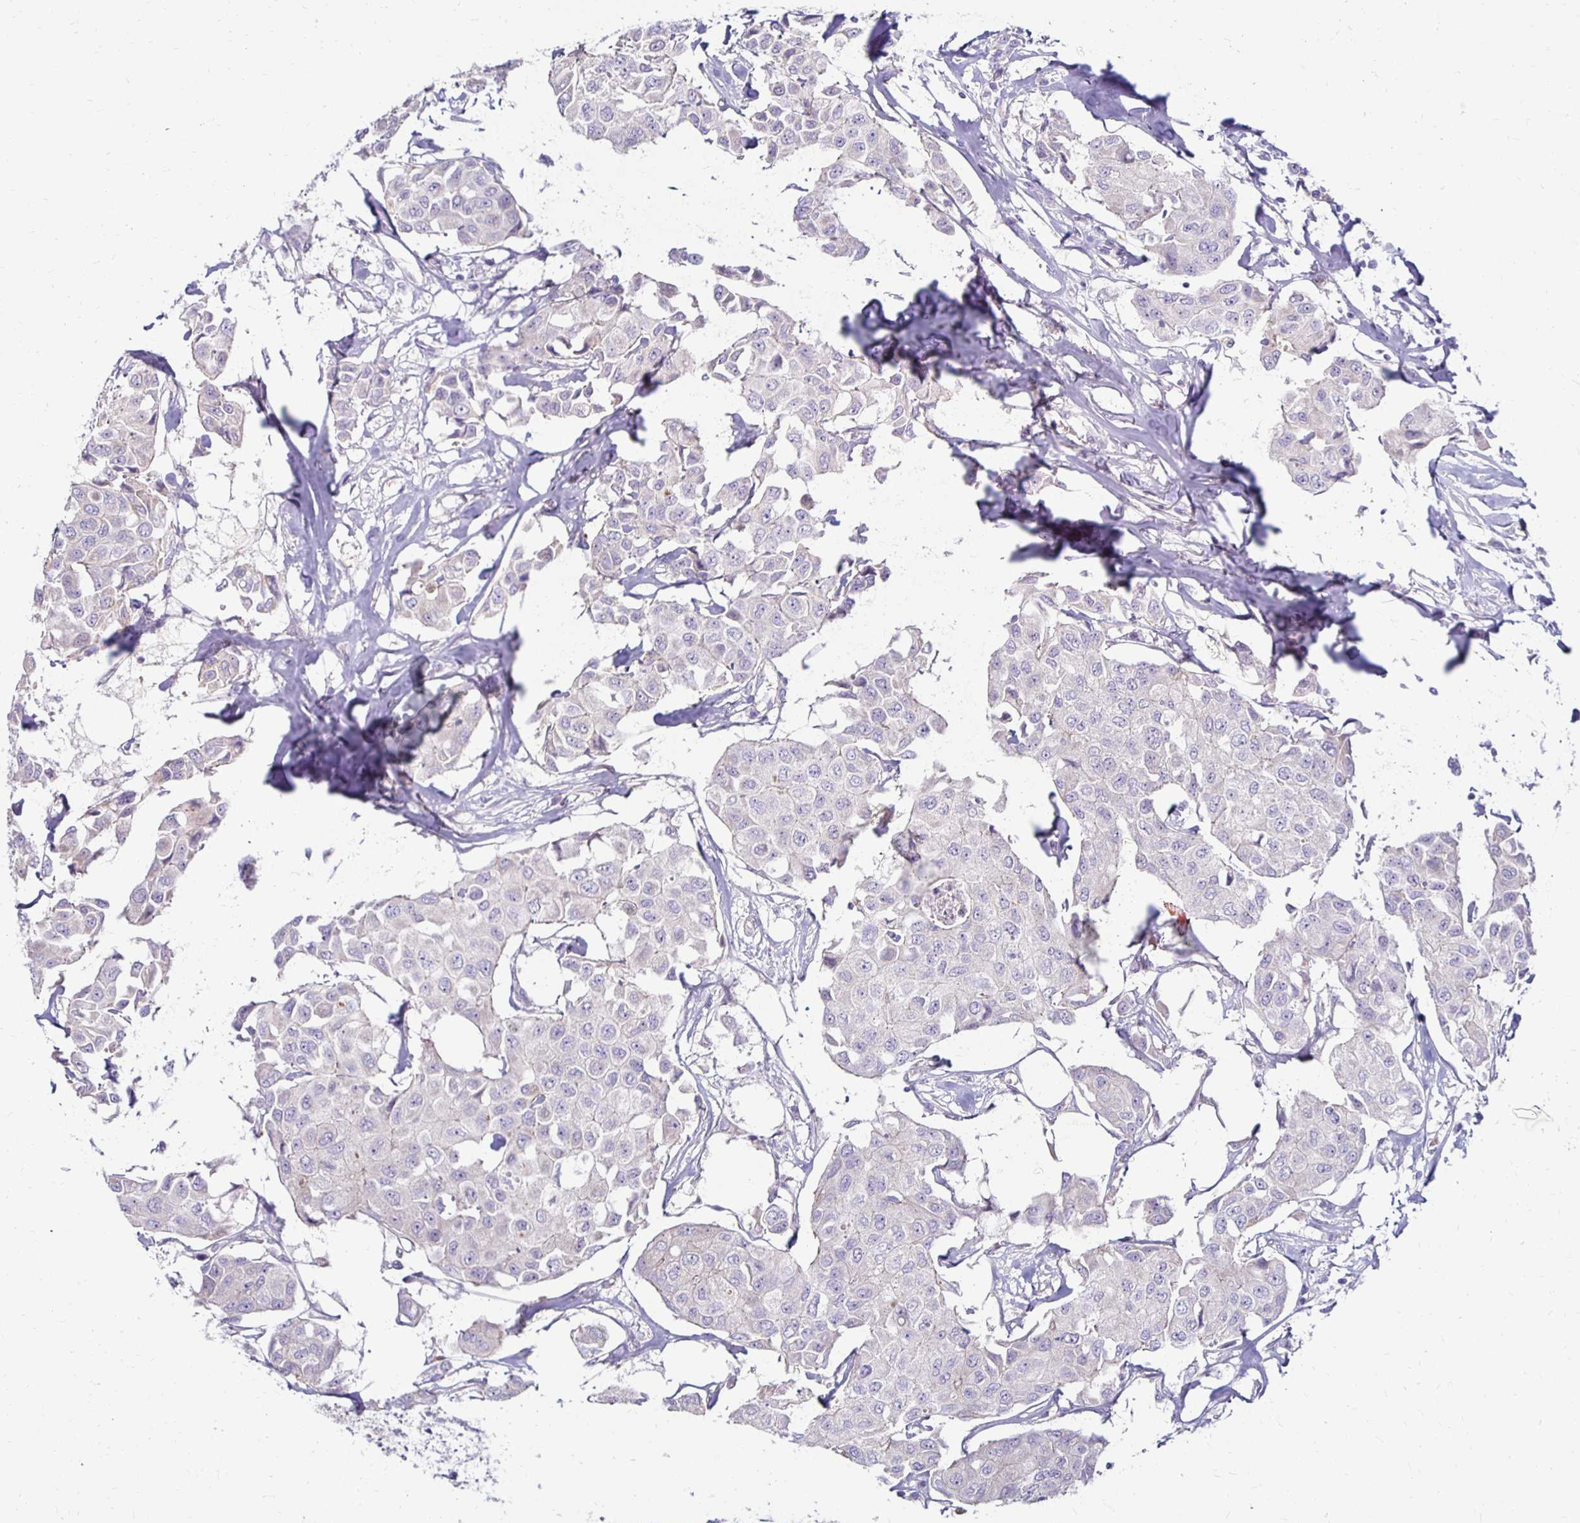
{"staining": {"intensity": "negative", "quantity": "none", "location": "none"}, "tissue": "breast cancer", "cell_type": "Tumor cells", "image_type": "cancer", "snomed": [{"axis": "morphology", "description": "Duct carcinoma"}, {"axis": "topography", "description": "Breast"}, {"axis": "topography", "description": "Lymph node"}], "caption": "Breast cancer was stained to show a protein in brown. There is no significant staining in tumor cells.", "gene": "KATNBL1", "patient": {"sex": "female", "age": 80}}